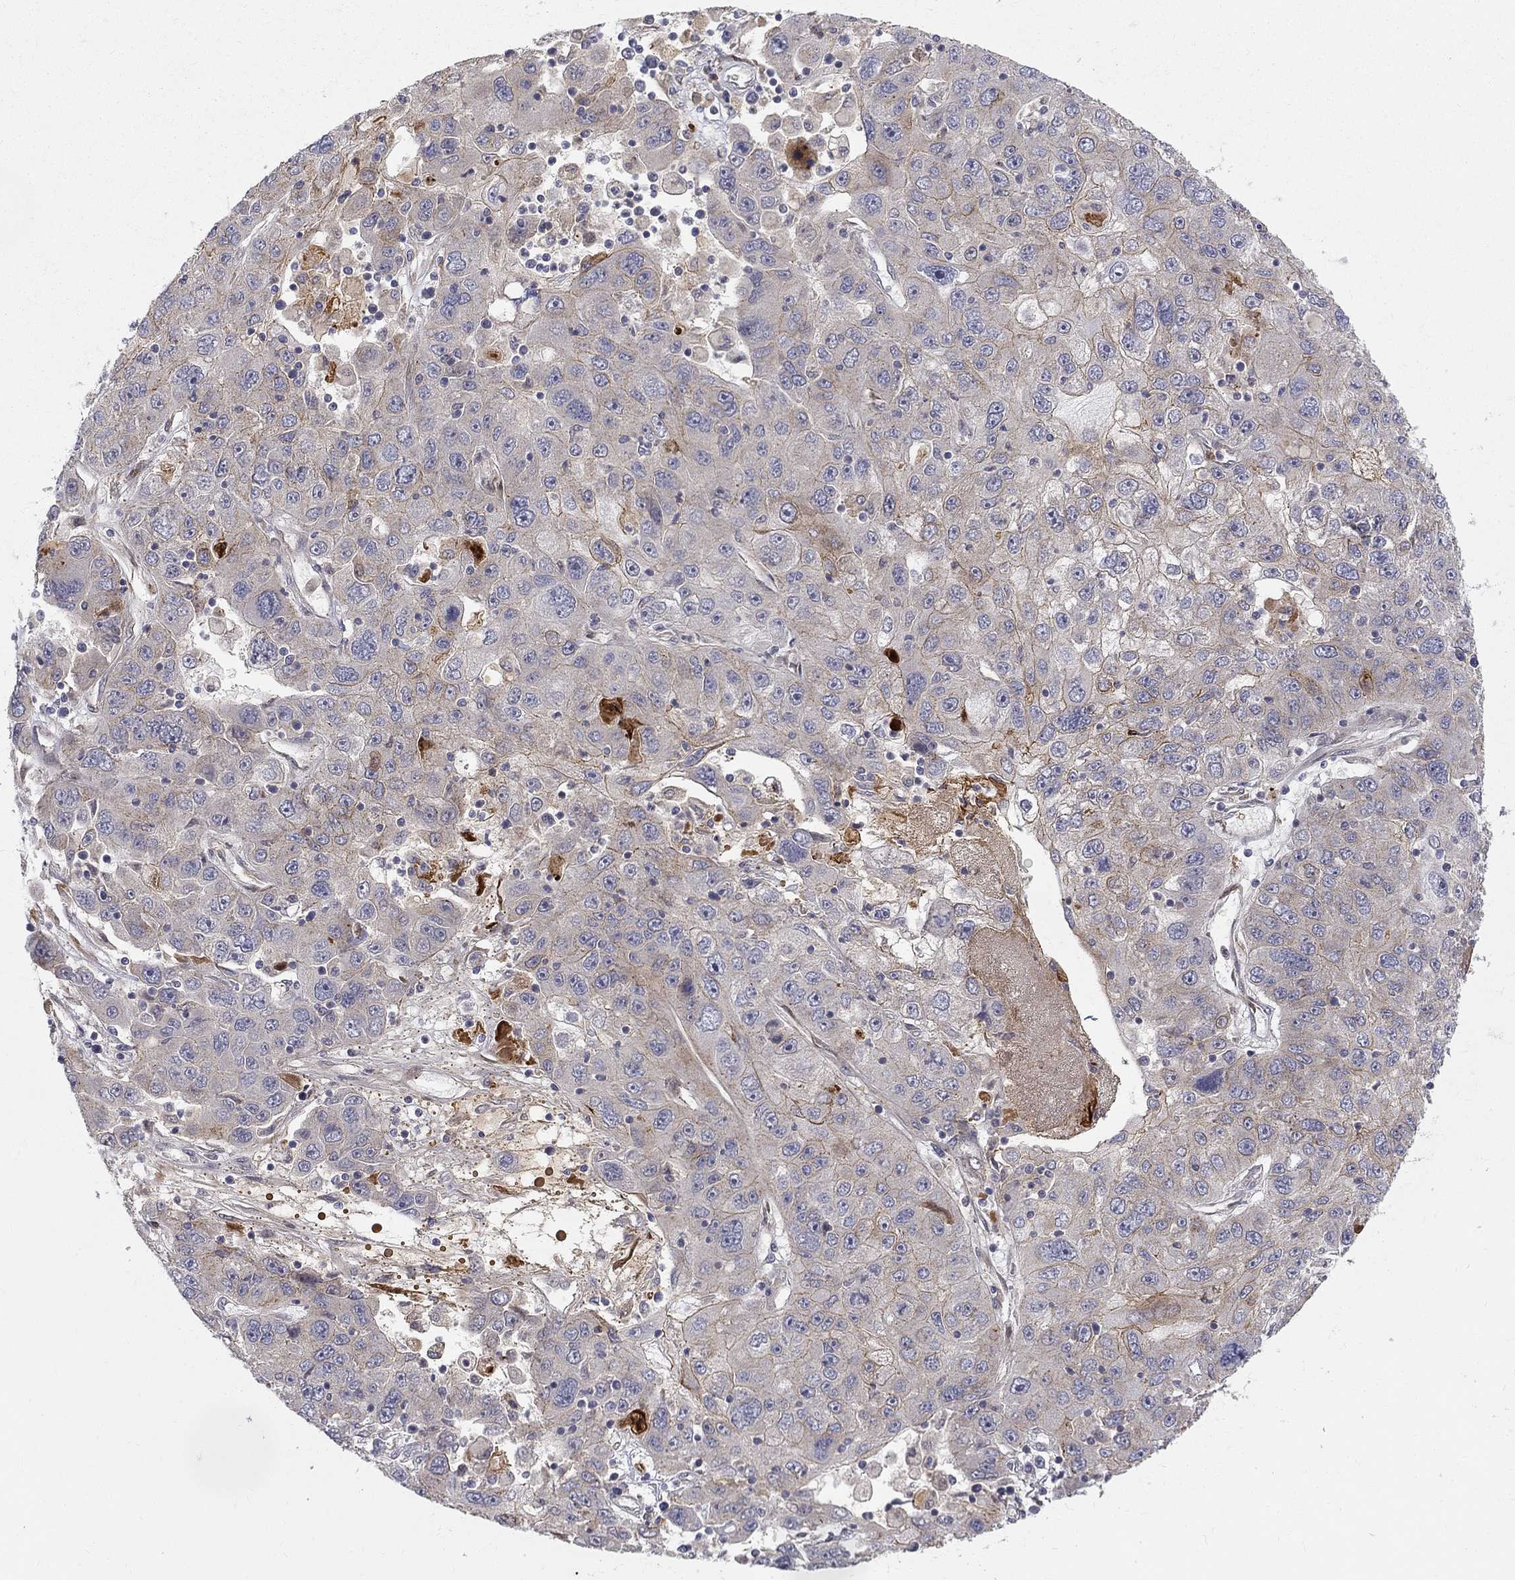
{"staining": {"intensity": "moderate", "quantity": "<25%", "location": "cytoplasmic/membranous"}, "tissue": "stomach cancer", "cell_type": "Tumor cells", "image_type": "cancer", "snomed": [{"axis": "morphology", "description": "Adenocarcinoma, NOS"}, {"axis": "topography", "description": "Stomach"}], "caption": "Stomach cancer (adenocarcinoma) tissue shows moderate cytoplasmic/membranous positivity in approximately <25% of tumor cells, visualized by immunohistochemistry.", "gene": "WDR19", "patient": {"sex": "male", "age": 56}}